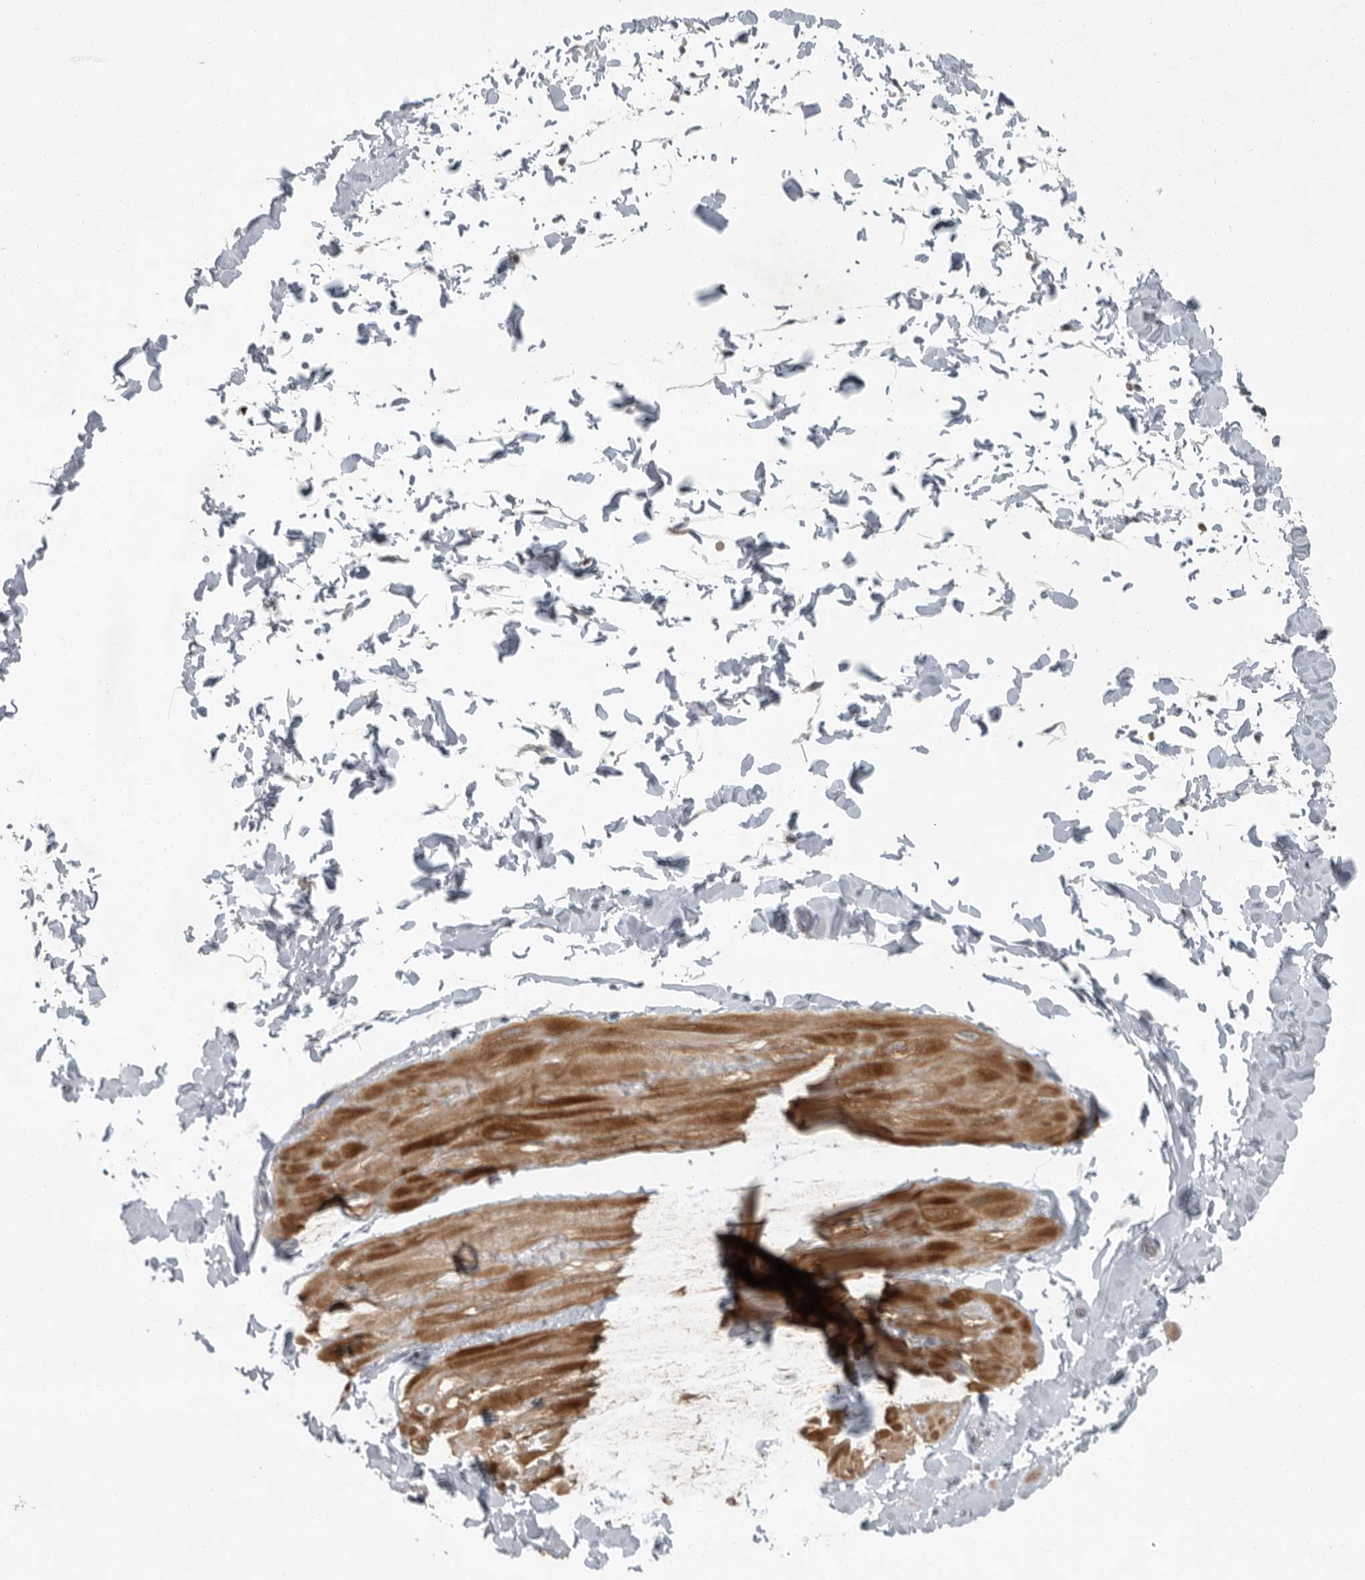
{"staining": {"intensity": "negative", "quantity": "none", "location": "none"}, "tissue": "adipose tissue", "cell_type": "Adipocytes", "image_type": "normal", "snomed": [{"axis": "morphology", "description": "Normal tissue, NOS"}, {"axis": "topography", "description": "Adipose tissue"}, {"axis": "topography", "description": "Vascular tissue"}, {"axis": "topography", "description": "Peripheral nerve tissue"}], "caption": "The histopathology image reveals no significant expression in adipocytes of adipose tissue. (Immunohistochemistry (ihc), brightfield microscopy, high magnification).", "gene": "MPP3", "patient": {"sex": "male", "age": 25}}